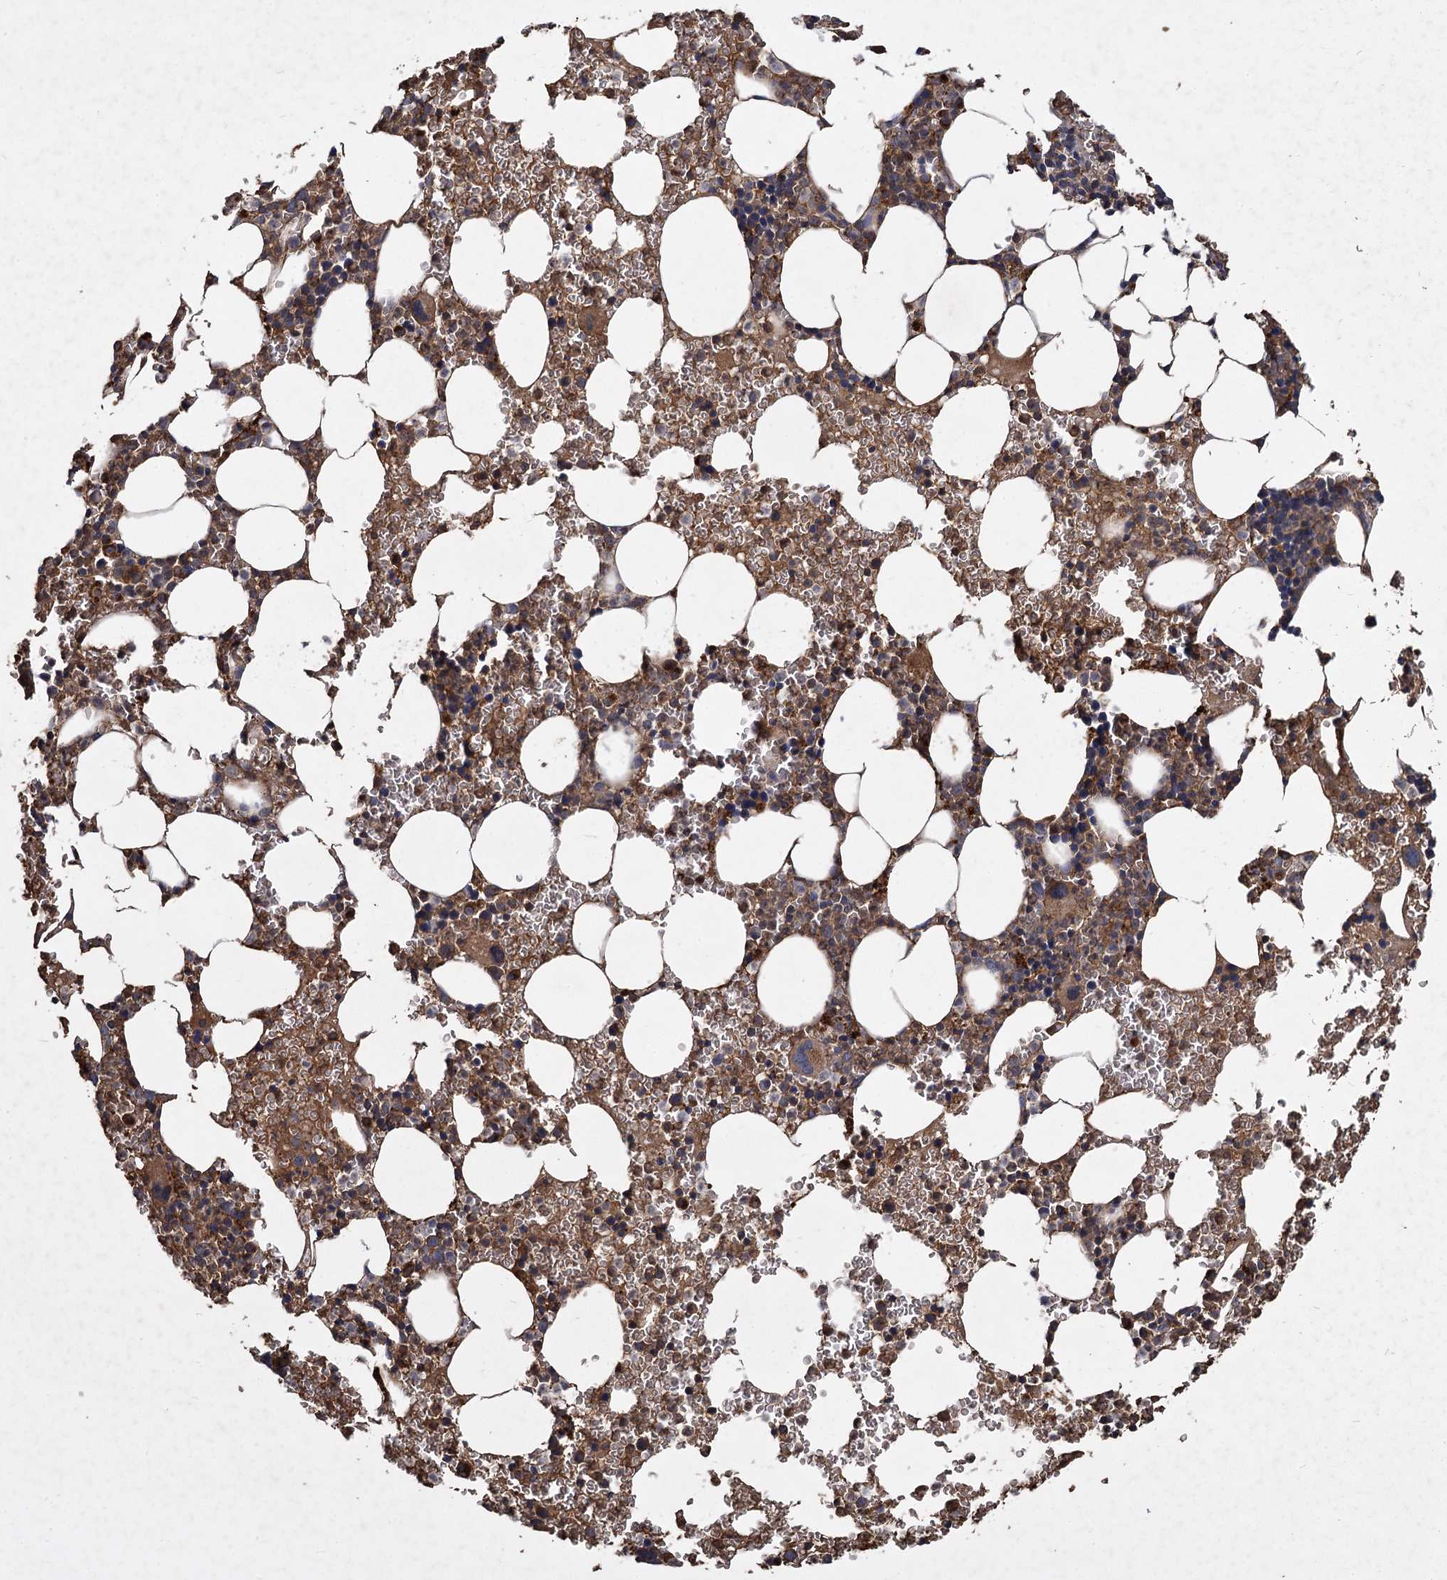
{"staining": {"intensity": "strong", "quantity": ">75%", "location": "cytoplasmic/membranous"}, "tissue": "bone marrow", "cell_type": "Hematopoietic cells", "image_type": "normal", "snomed": [{"axis": "morphology", "description": "Normal tissue, NOS"}, {"axis": "topography", "description": "Bone marrow"}], "caption": "Protein positivity by IHC reveals strong cytoplasmic/membranous positivity in about >75% of hematopoietic cells in normal bone marrow. The staining is performed using DAB brown chromogen to label protein expression. The nuclei are counter-stained blue using hematoxylin.", "gene": "GCLC", "patient": {"sex": "female", "age": 78}}